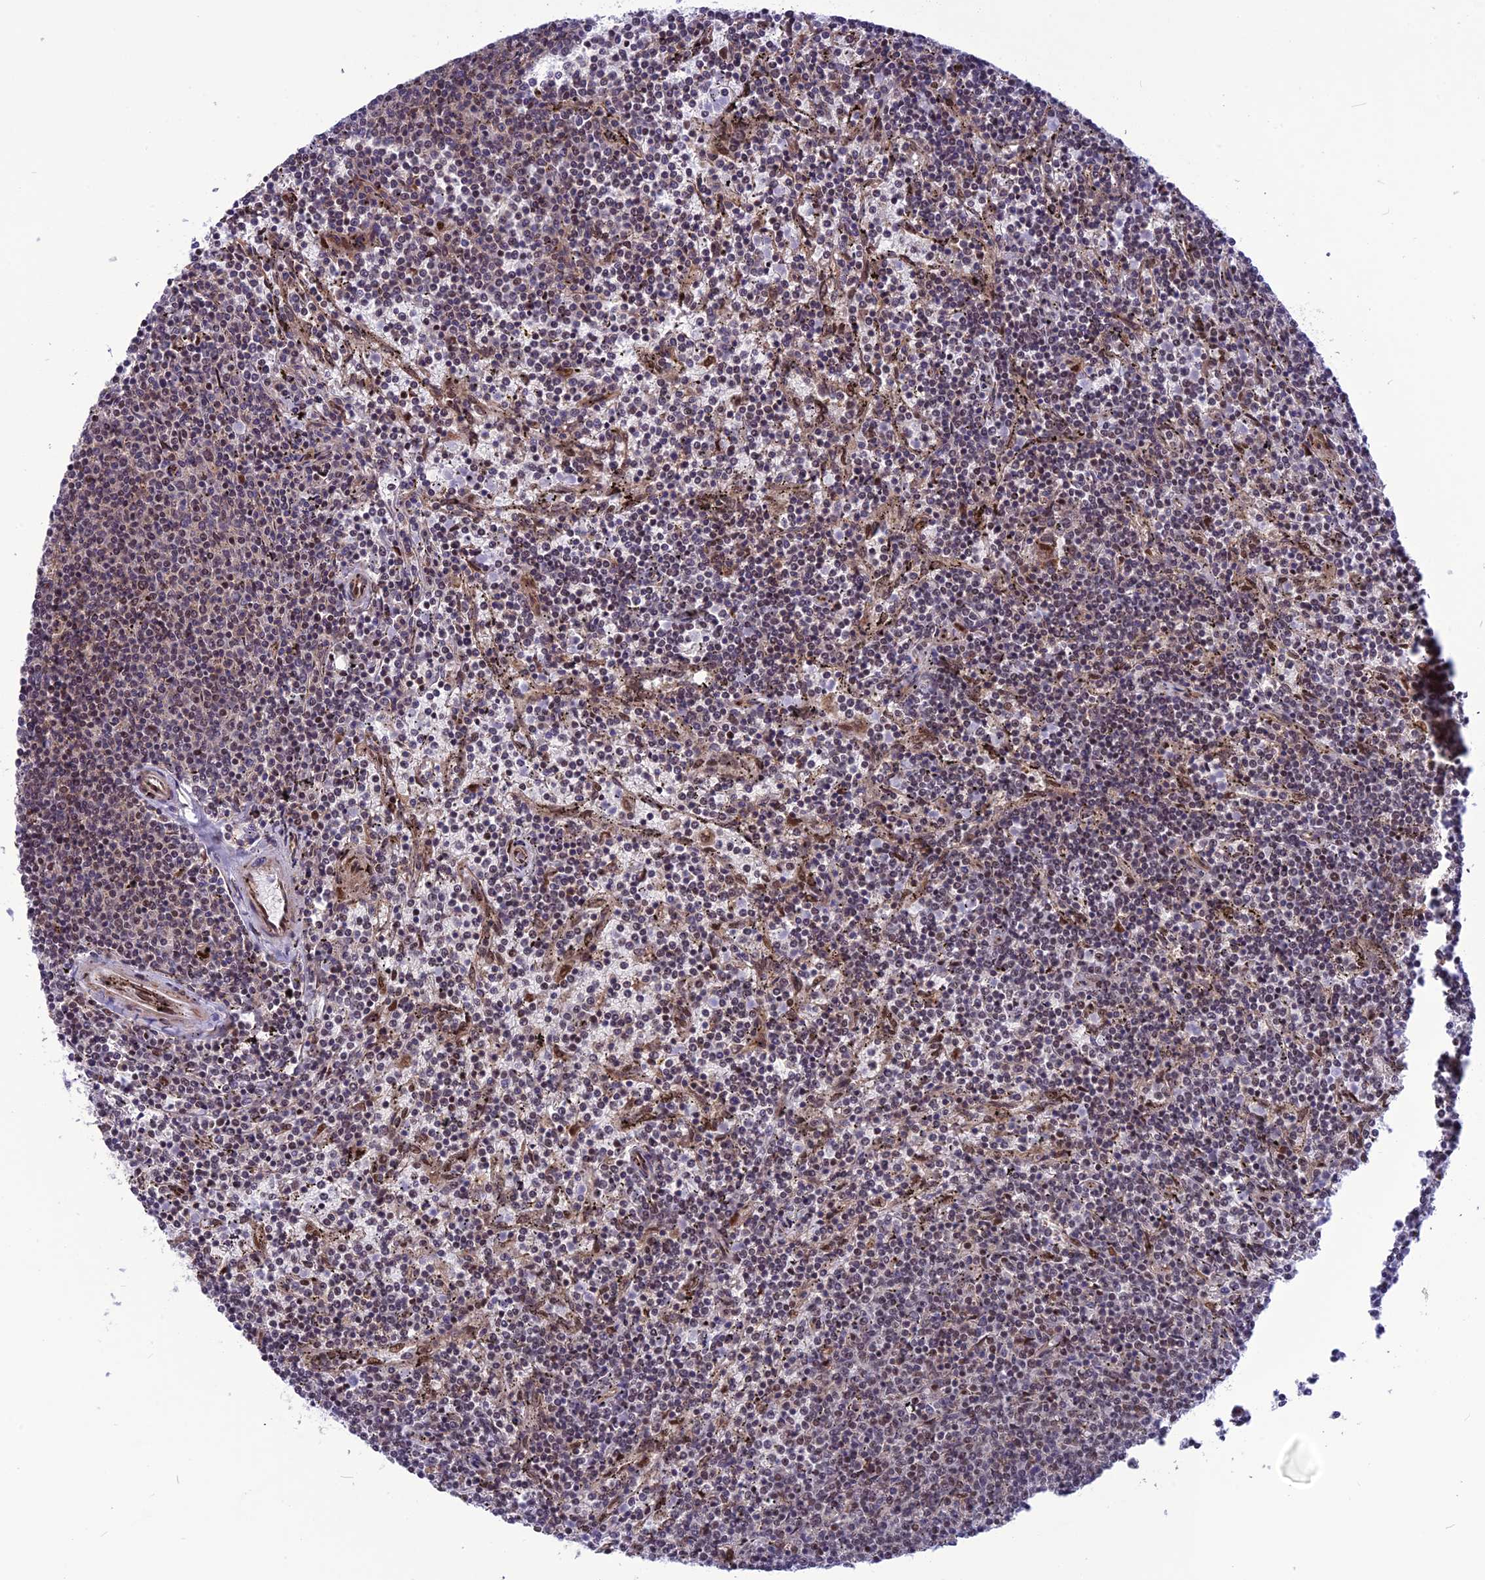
{"staining": {"intensity": "weak", "quantity": "25%-75%", "location": "nuclear"}, "tissue": "lymphoma", "cell_type": "Tumor cells", "image_type": "cancer", "snomed": [{"axis": "morphology", "description": "Malignant lymphoma, non-Hodgkin's type, Low grade"}, {"axis": "topography", "description": "Spleen"}], "caption": "There is low levels of weak nuclear expression in tumor cells of lymphoma, as demonstrated by immunohistochemical staining (brown color).", "gene": "RTRAF", "patient": {"sex": "female", "age": 50}}